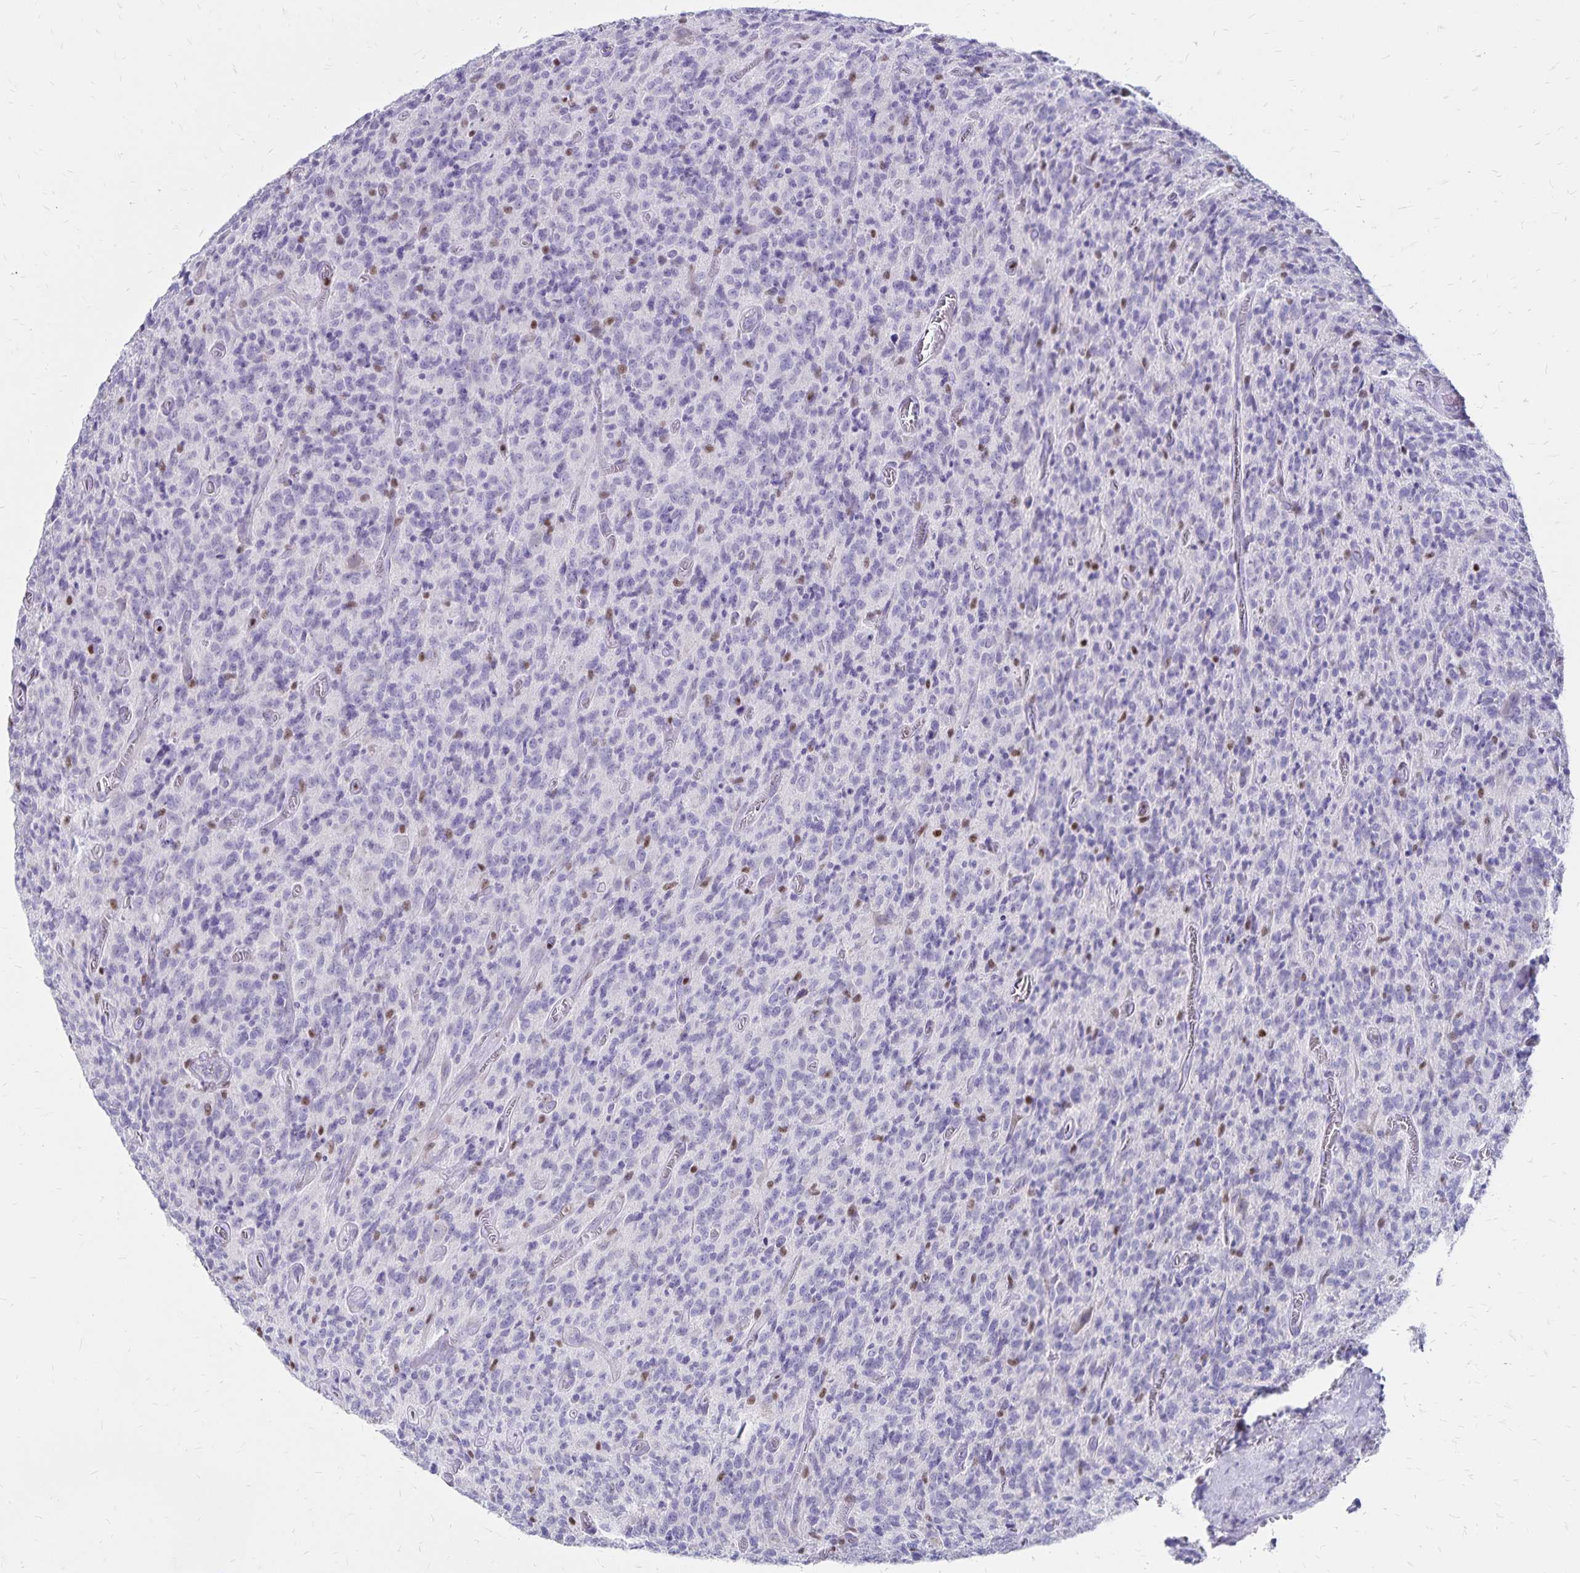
{"staining": {"intensity": "negative", "quantity": "none", "location": "none"}, "tissue": "glioma", "cell_type": "Tumor cells", "image_type": "cancer", "snomed": [{"axis": "morphology", "description": "Glioma, malignant, High grade"}, {"axis": "topography", "description": "Brain"}], "caption": "Protein analysis of glioma reveals no significant positivity in tumor cells. The staining was performed using DAB to visualize the protein expression in brown, while the nuclei were stained in blue with hematoxylin (Magnification: 20x).", "gene": "IKZF1", "patient": {"sex": "male", "age": 76}}